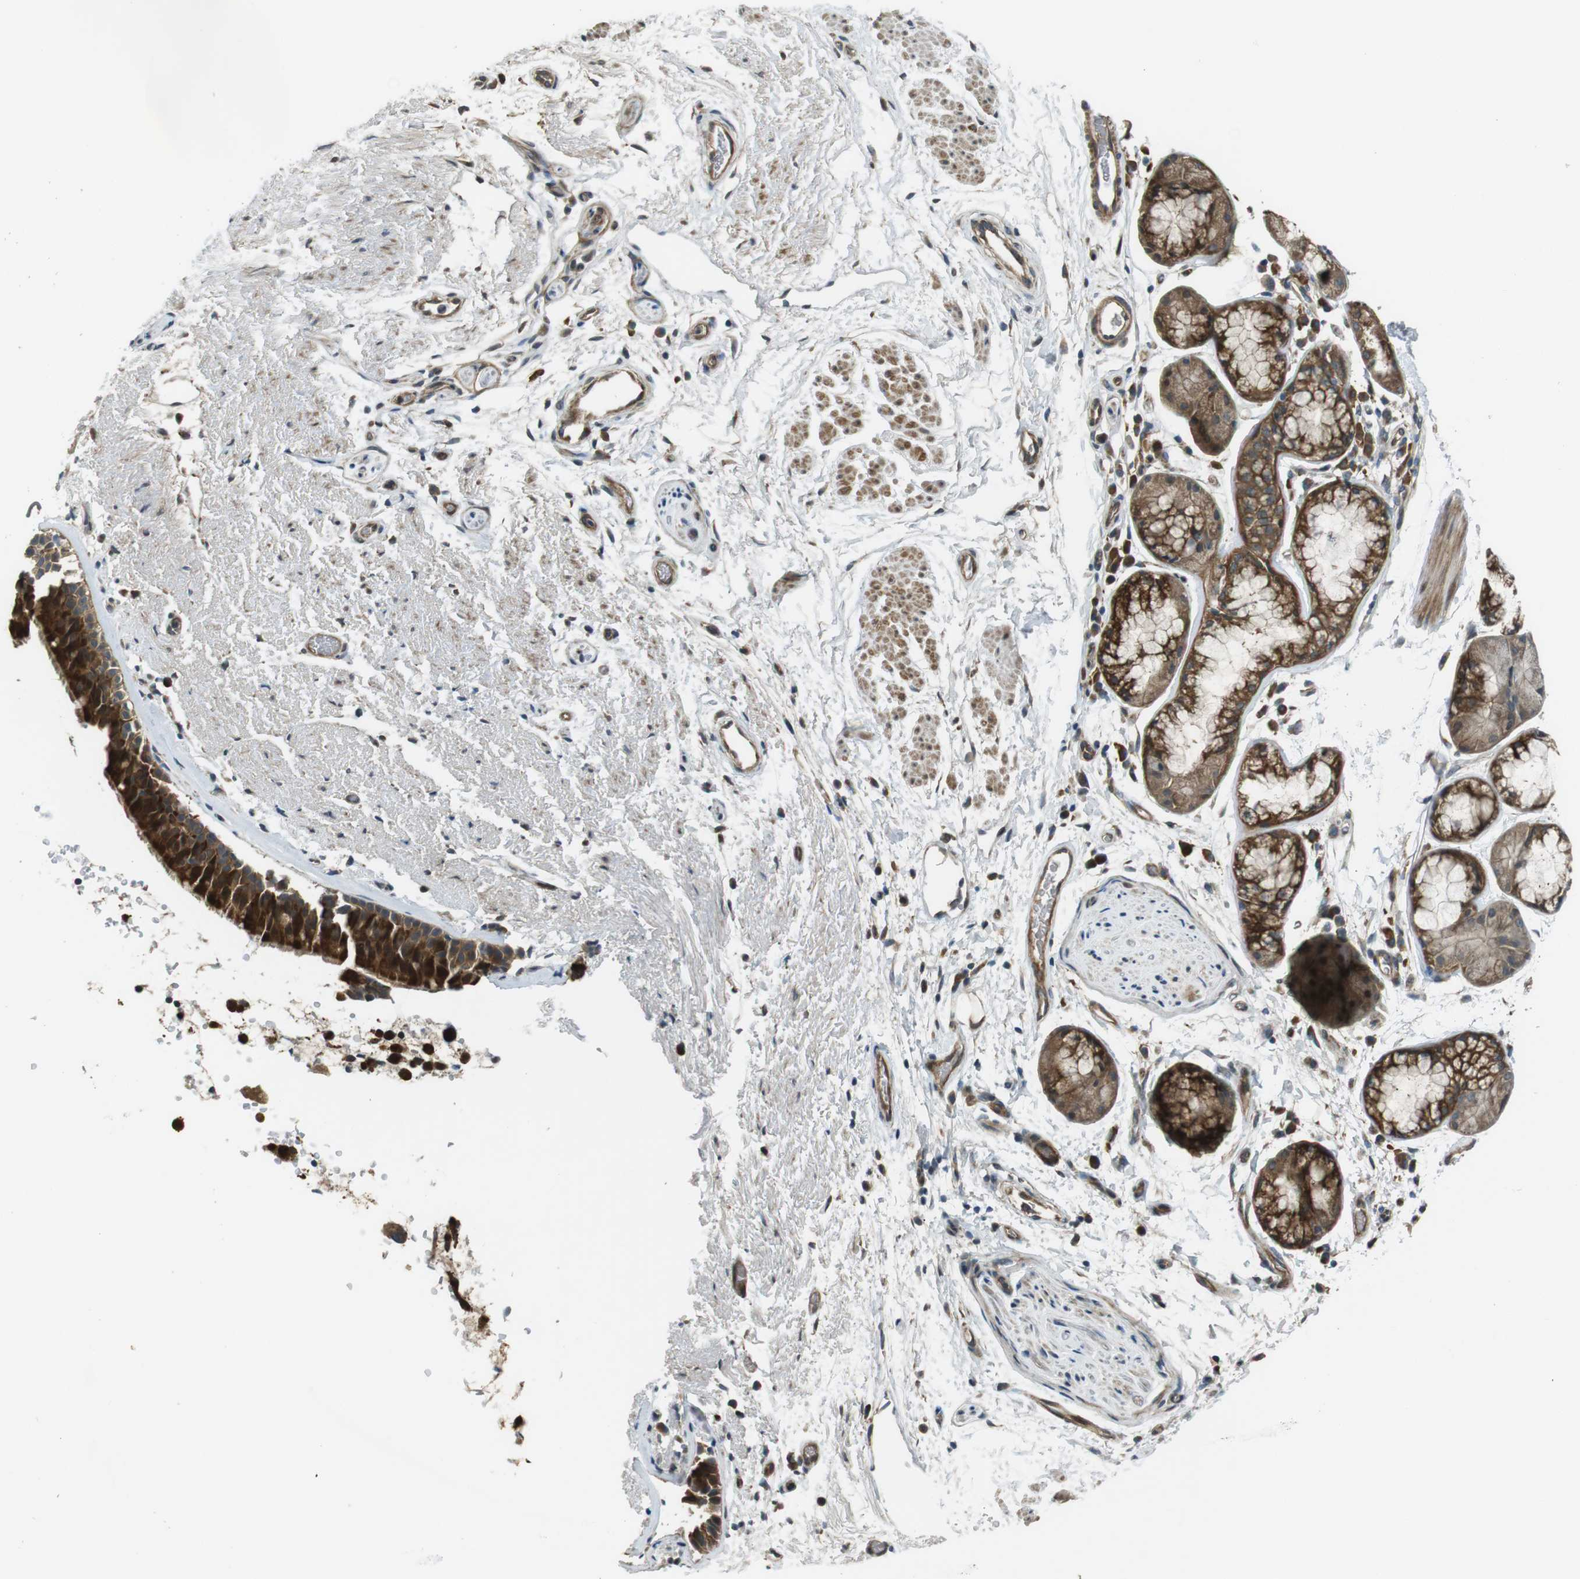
{"staining": {"intensity": "strong", "quantity": ">75%", "location": "cytoplasmic/membranous"}, "tissue": "bronchus", "cell_type": "Respiratory epithelial cells", "image_type": "normal", "snomed": [{"axis": "morphology", "description": "Normal tissue, NOS"}, {"axis": "topography", "description": "Bronchus"}], "caption": "Immunohistochemistry histopathology image of benign bronchus: human bronchus stained using immunohistochemistry (IHC) shows high levels of strong protein expression localized specifically in the cytoplasmic/membranous of respiratory epithelial cells, appearing as a cytoplasmic/membranous brown color.", "gene": "IFFO2", "patient": {"sex": "female", "age": 54}}